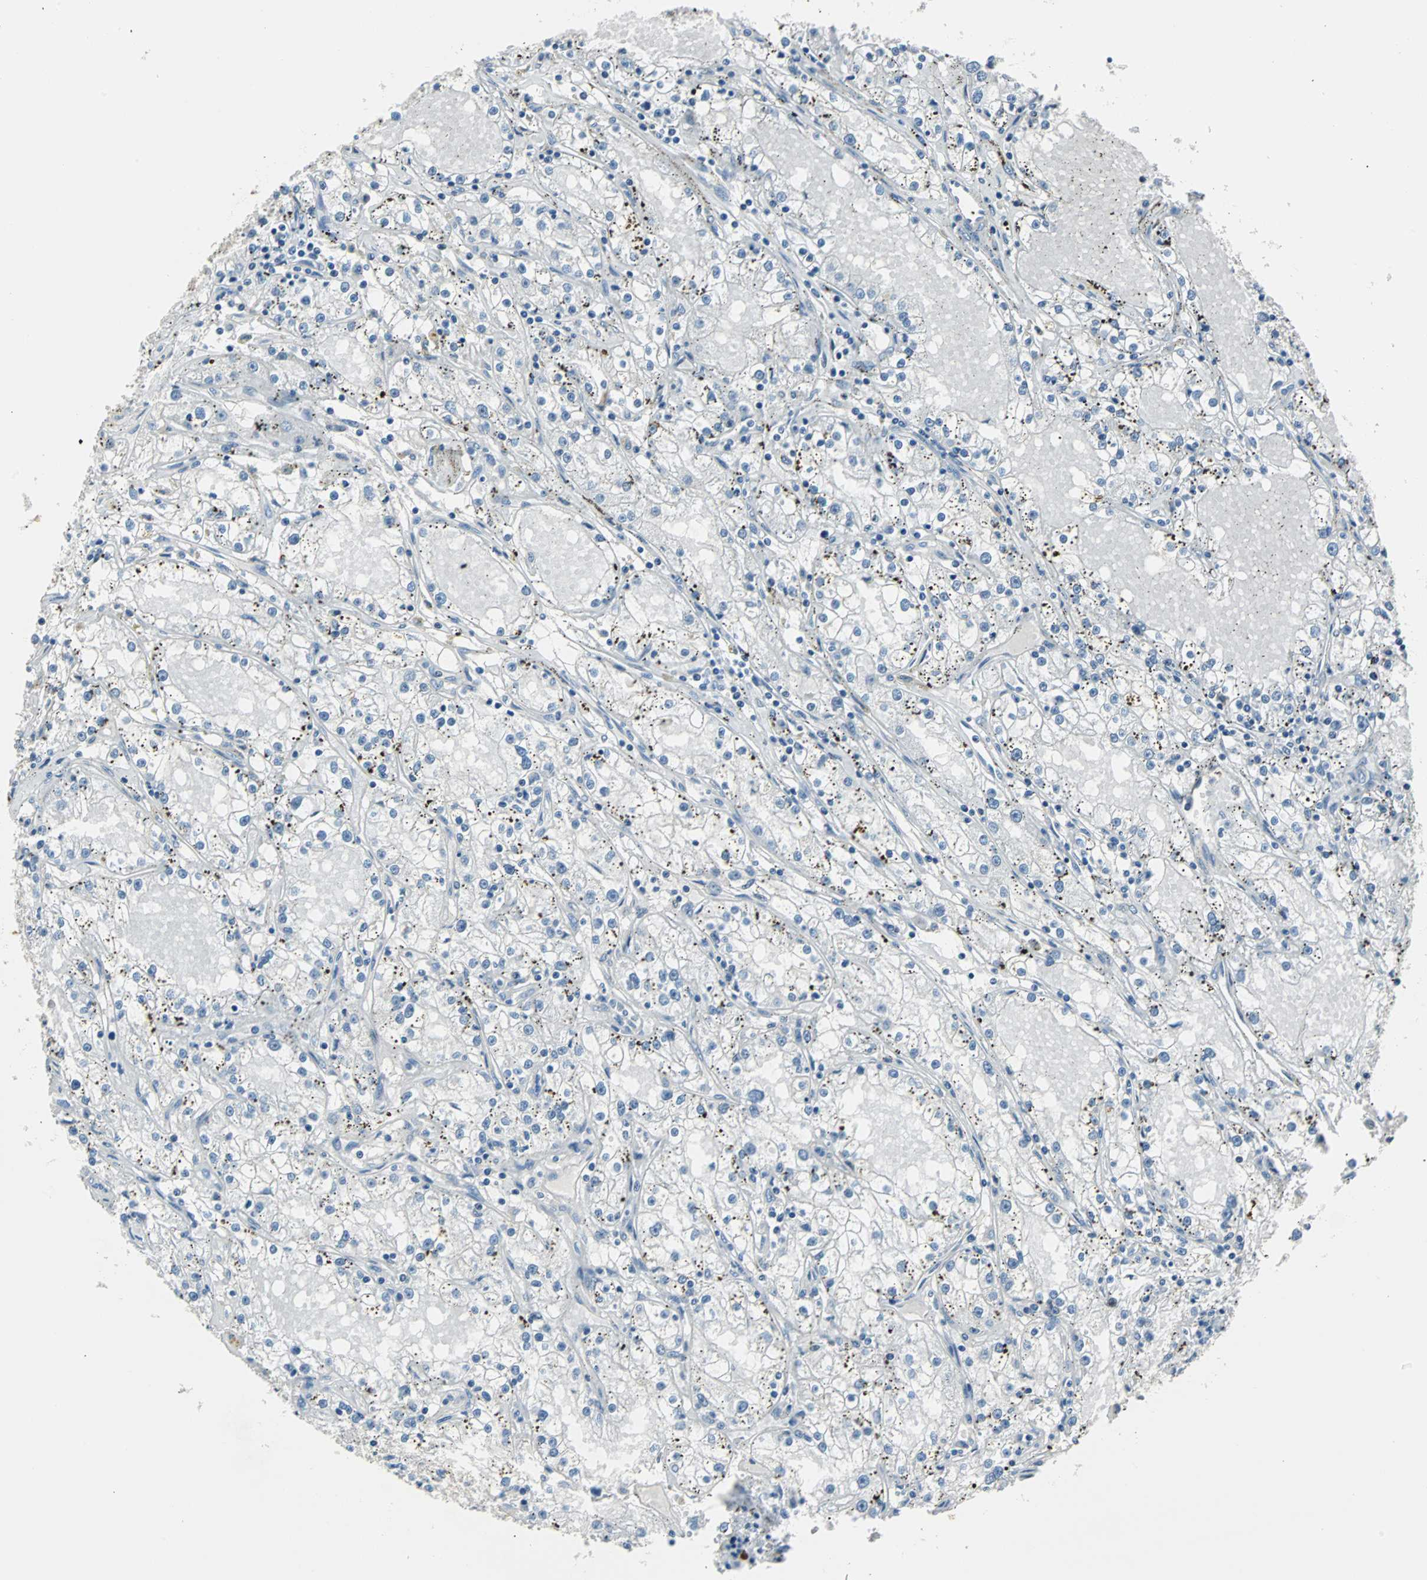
{"staining": {"intensity": "negative", "quantity": "none", "location": "none"}, "tissue": "renal cancer", "cell_type": "Tumor cells", "image_type": "cancer", "snomed": [{"axis": "morphology", "description": "Adenocarcinoma, NOS"}, {"axis": "topography", "description": "Kidney"}], "caption": "The image displays no significant positivity in tumor cells of adenocarcinoma (renal). (Brightfield microscopy of DAB (3,3'-diaminobenzidine) immunohistochemistry (IHC) at high magnification).", "gene": "FHL2", "patient": {"sex": "male", "age": 56}}